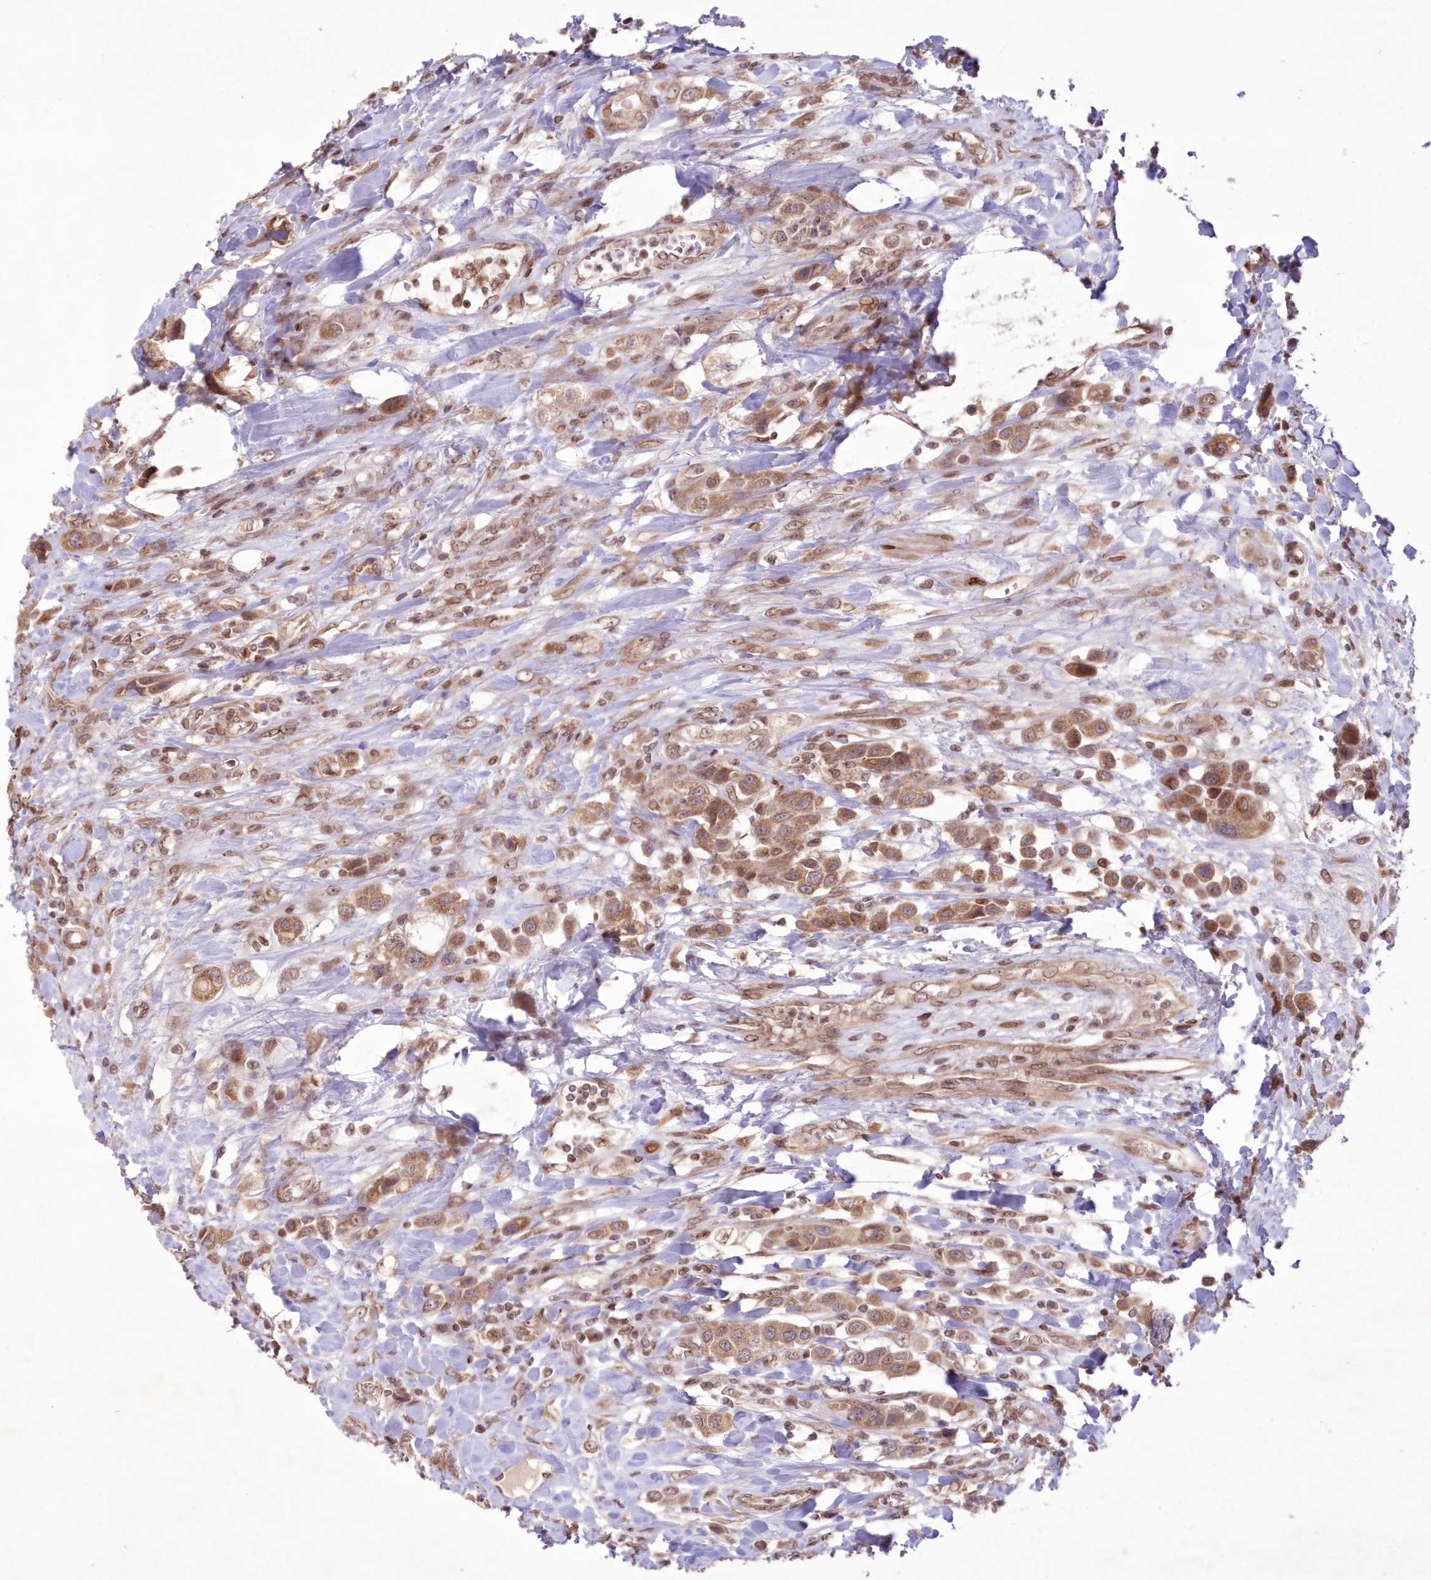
{"staining": {"intensity": "moderate", "quantity": ">75%", "location": "cytoplasmic/membranous"}, "tissue": "urothelial cancer", "cell_type": "Tumor cells", "image_type": "cancer", "snomed": [{"axis": "morphology", "description": "Urothelial carcinoma, High grade"}, {"axis": "topography", "description": "Urinary bladder"}], "caption": "Protein expression analysis of high-grade urothelial carcinoma demonstrates moderate cytoplasmic/membranous staining in about >75% of tumor cells. Immunohistochemistry (ihc) stains the protein of interest in brown and the nuclei are stained blue.", "gene": "DNAJC27", "patient": {"sex": "male", "age": 50}}